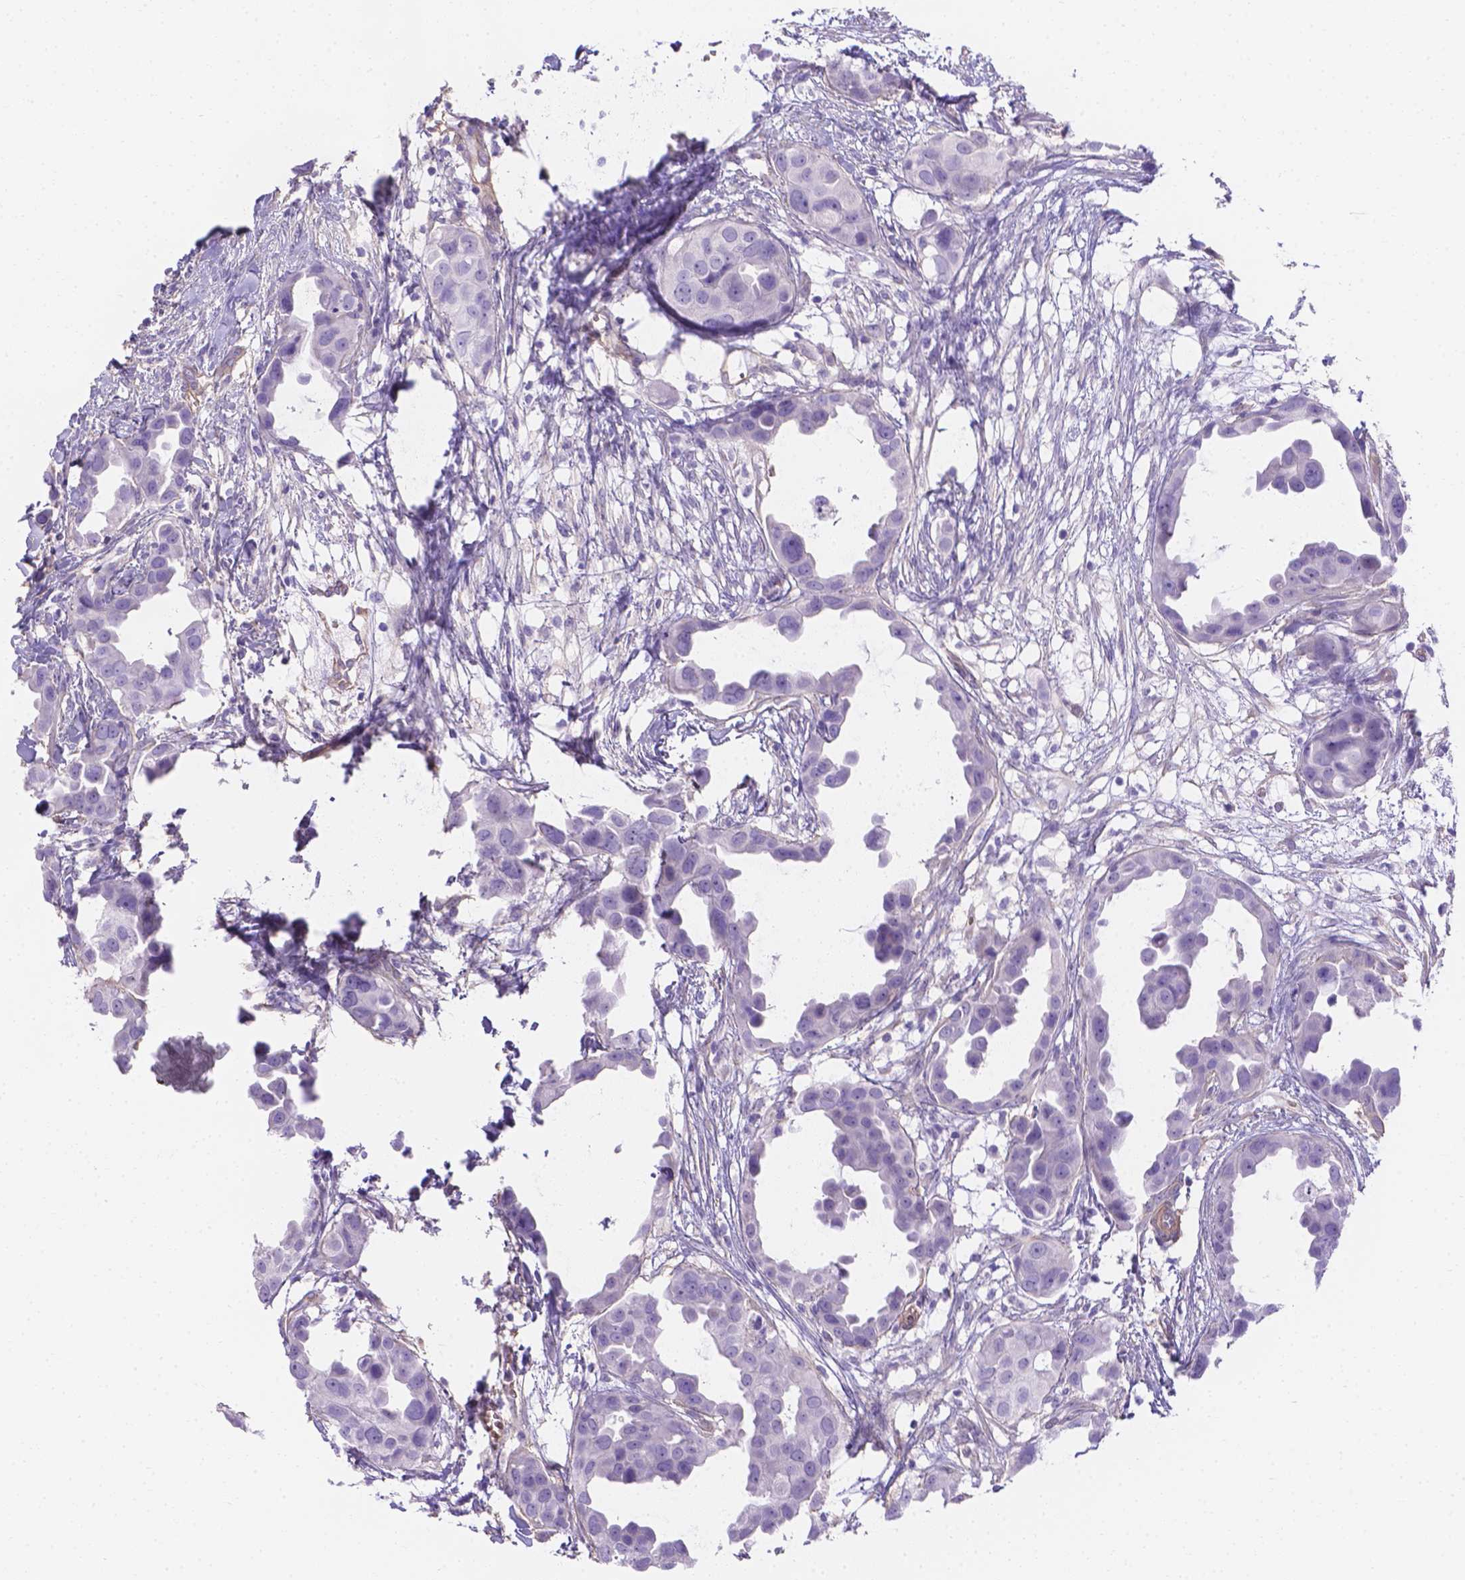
{"staining": {"intensity": "negative", "quantity": "none", "location": "none"}, "tissue": "breast cancer", "cell_type": "Tumor cells", "image_type": "cancer", "snomed": [{"axis": "morphology", "description": "Duct carcinoma"}, {"axis": "topography", "description": "Breast"}], "caption": "There is no significant staining in tumor cells of breast intraductal carcinoma.", "gene": "SLC40A1", "patient": {"sex": "female", "age": 38}}